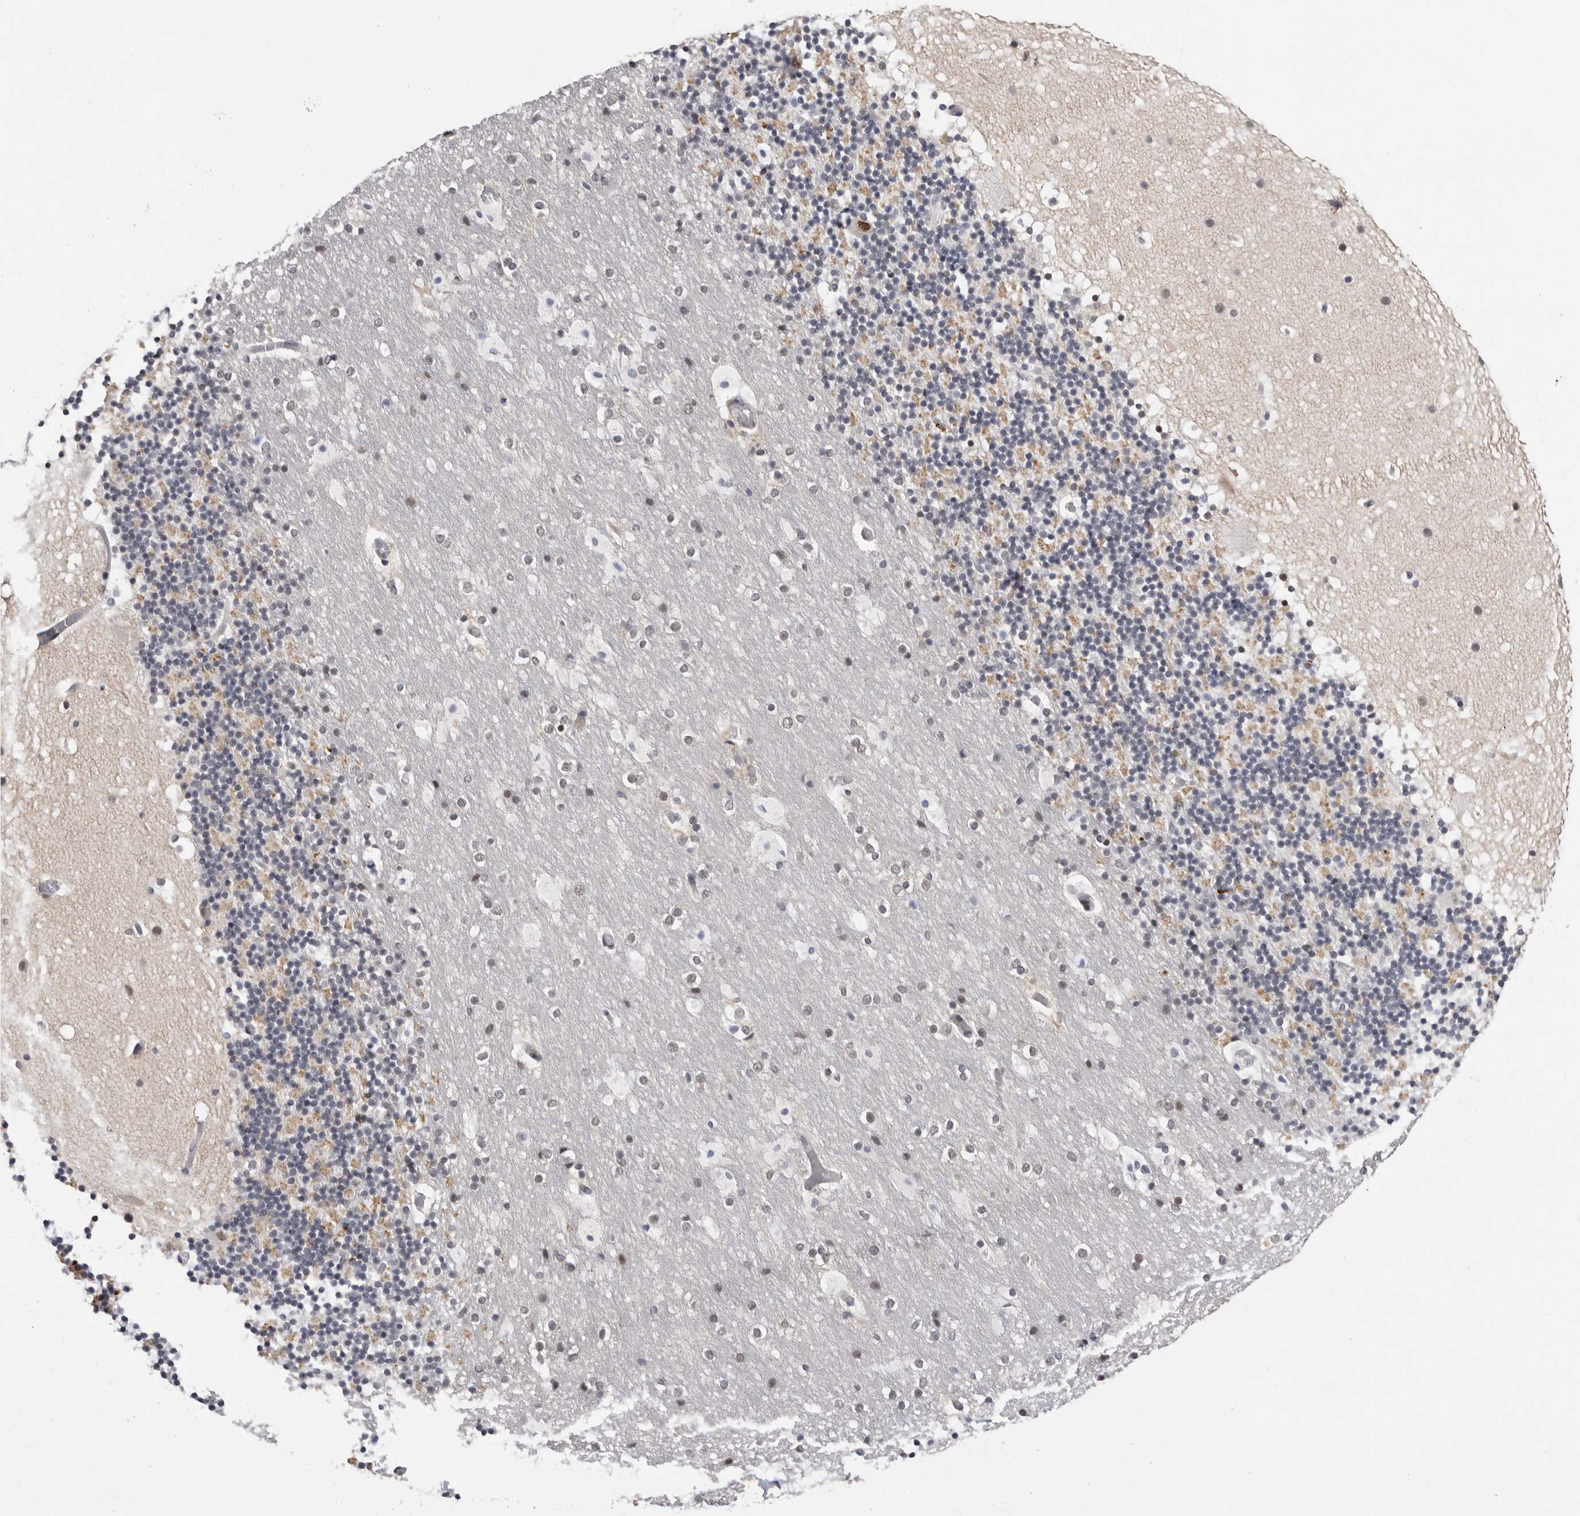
{"staining": {"intensity": "weak", "quantity": "<25%", "location": "nuclear"}, "tissue": "cerebellum", "cell_type": "Cells in granular layer", "image_type": "normal", "snomed": [{"axis": "morphology", "description": "Normal tissue, NOS"}, {"axis": "topography", "description": "Cerebellum"}], "caption": "IHC of unremarkable cerebellum displays no expression in cells in granular layer.", "gene": "KIF2B", "patient": {"sex": "male", "age": 57}}